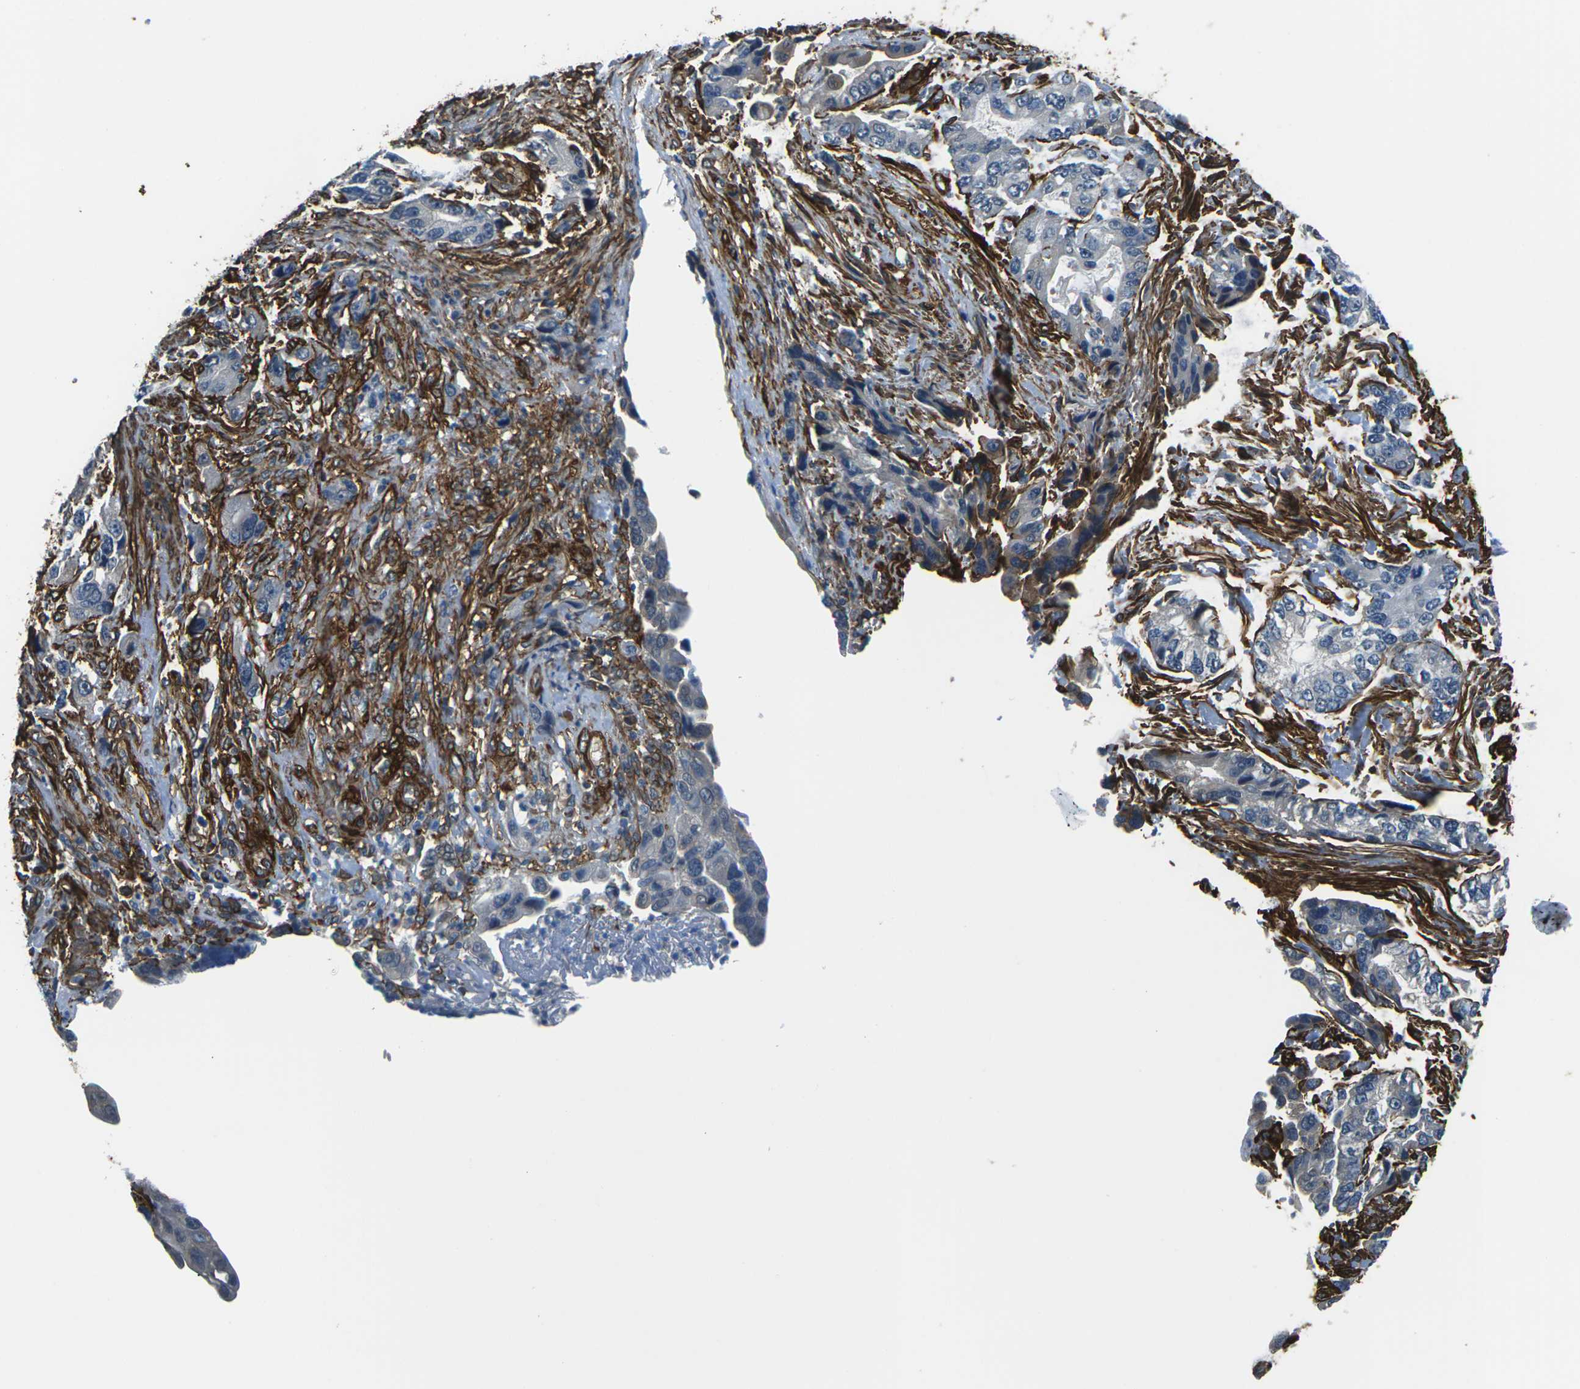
{"staining": {"intensity": "negative", "quantity": "none", "location": "none"}, "tissue": "stomach cancer", "cell_type": "Tumor cells", "image_type": "cancer", "snomed": [{"axis": "morphology", "description": "Adenocarcinoma, NOS"}, {"axis": "topography", "description": "Stomach, lower"}], "caption": "A high-resolution histopathology image shows immunohistochemistry (IHC) staining of stomach adenocarcinoma, which demonstrates no significant staining in tumor cells.", "gene": "GRAMD1C", "patient": {"sex": "female", "age": 93}}